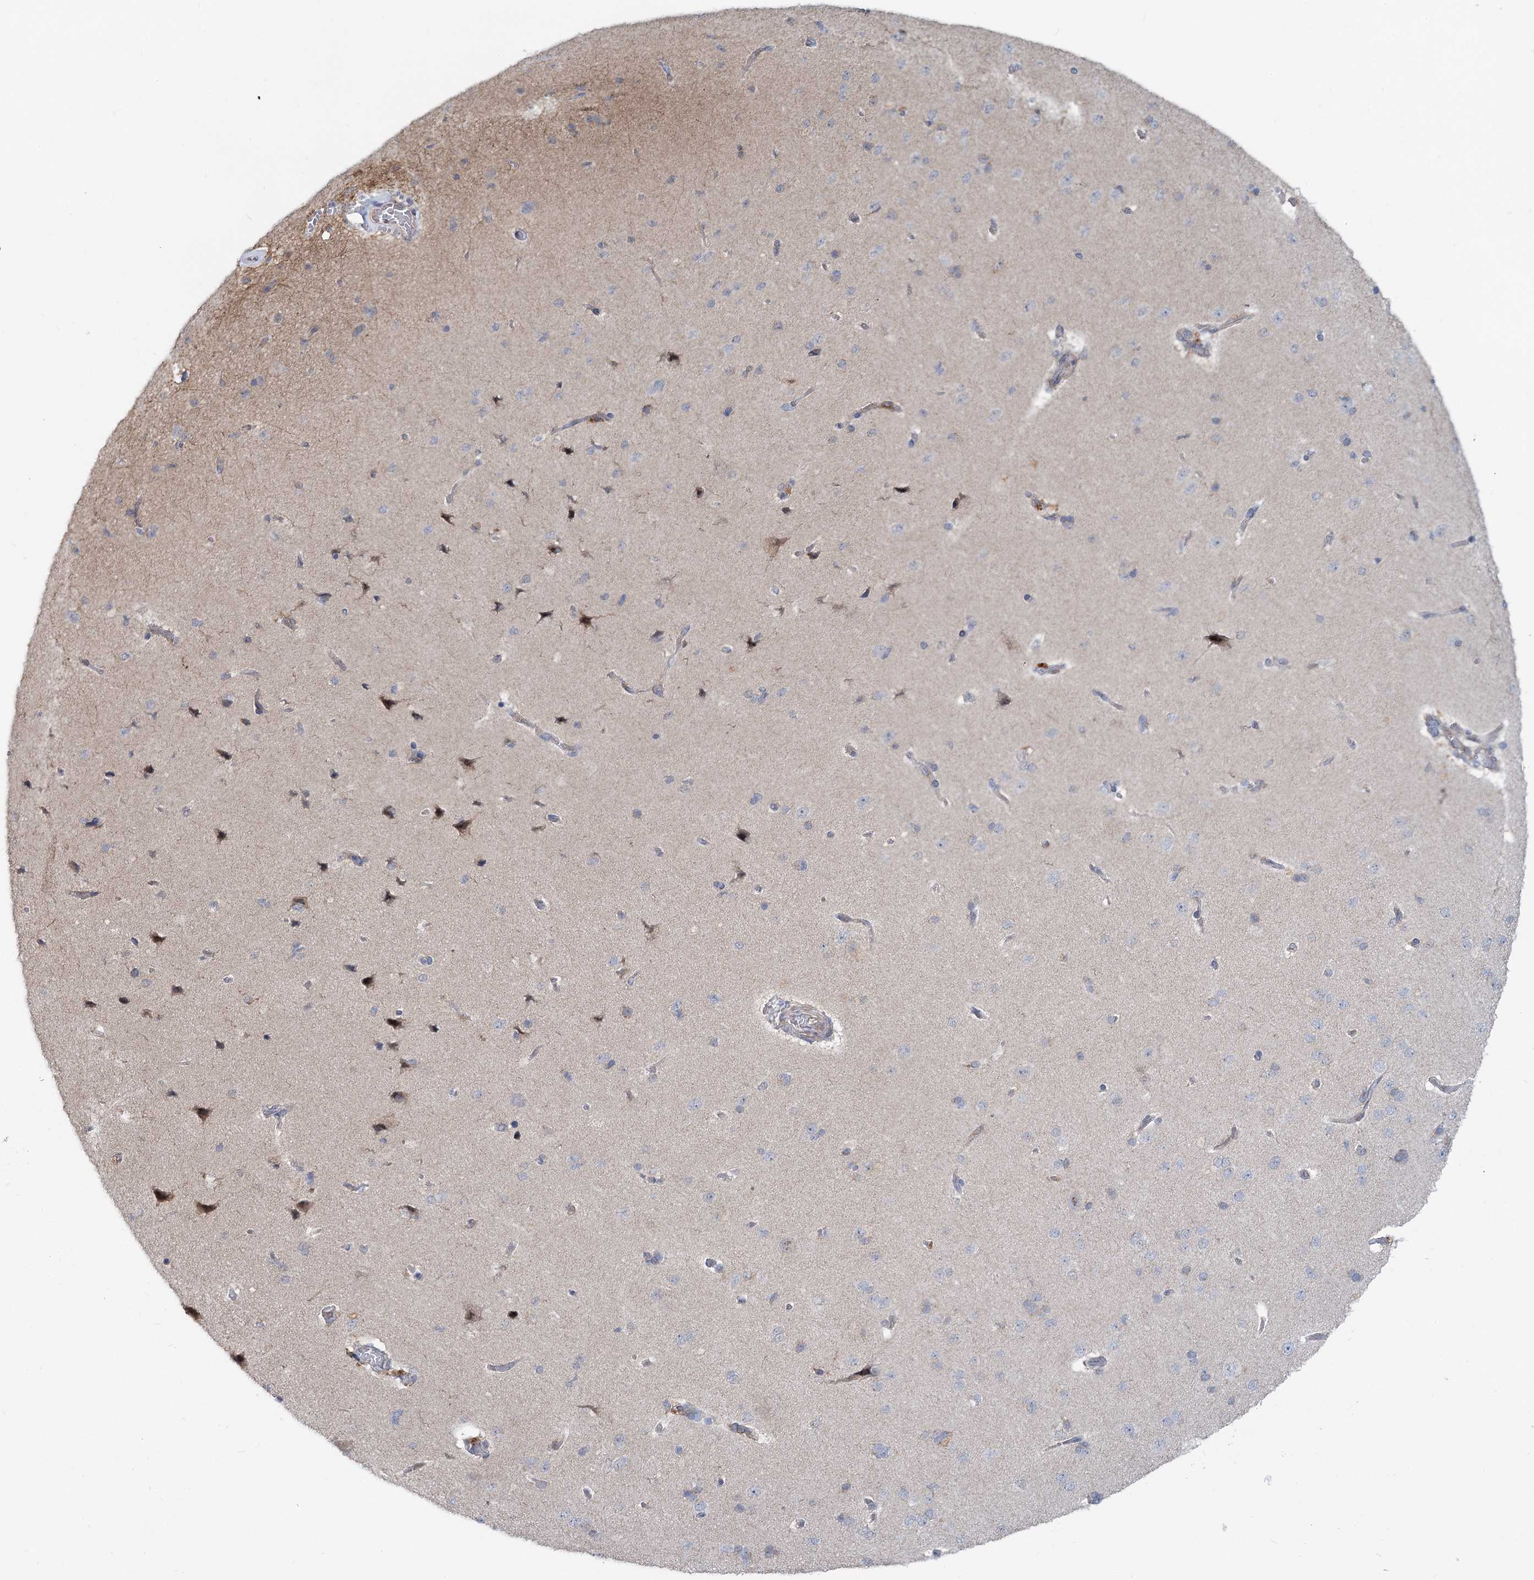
{"staining": {"intensity": "negative", "quantity": "none", "location": "none"}, "tissue": "cerebral cortex", "cell_type": "Endothelial cells", "image_type": "normal", "snomed": [{"axis": "morphology", "description": "Normal tissue, NOS"}, {"axis": "topography", "description": "Cerebral cortex"}], "caption": "Endothelial cells show no significant protein expression in benign cerebral cortex. (Stains: DAB immunohistochemistry (IHC) with hematoxylin counter stain, Microscopy: brightfield microscopy at high magnification).", "gene": "CIB4", "patient": {"sex": "male", "age": 62}}